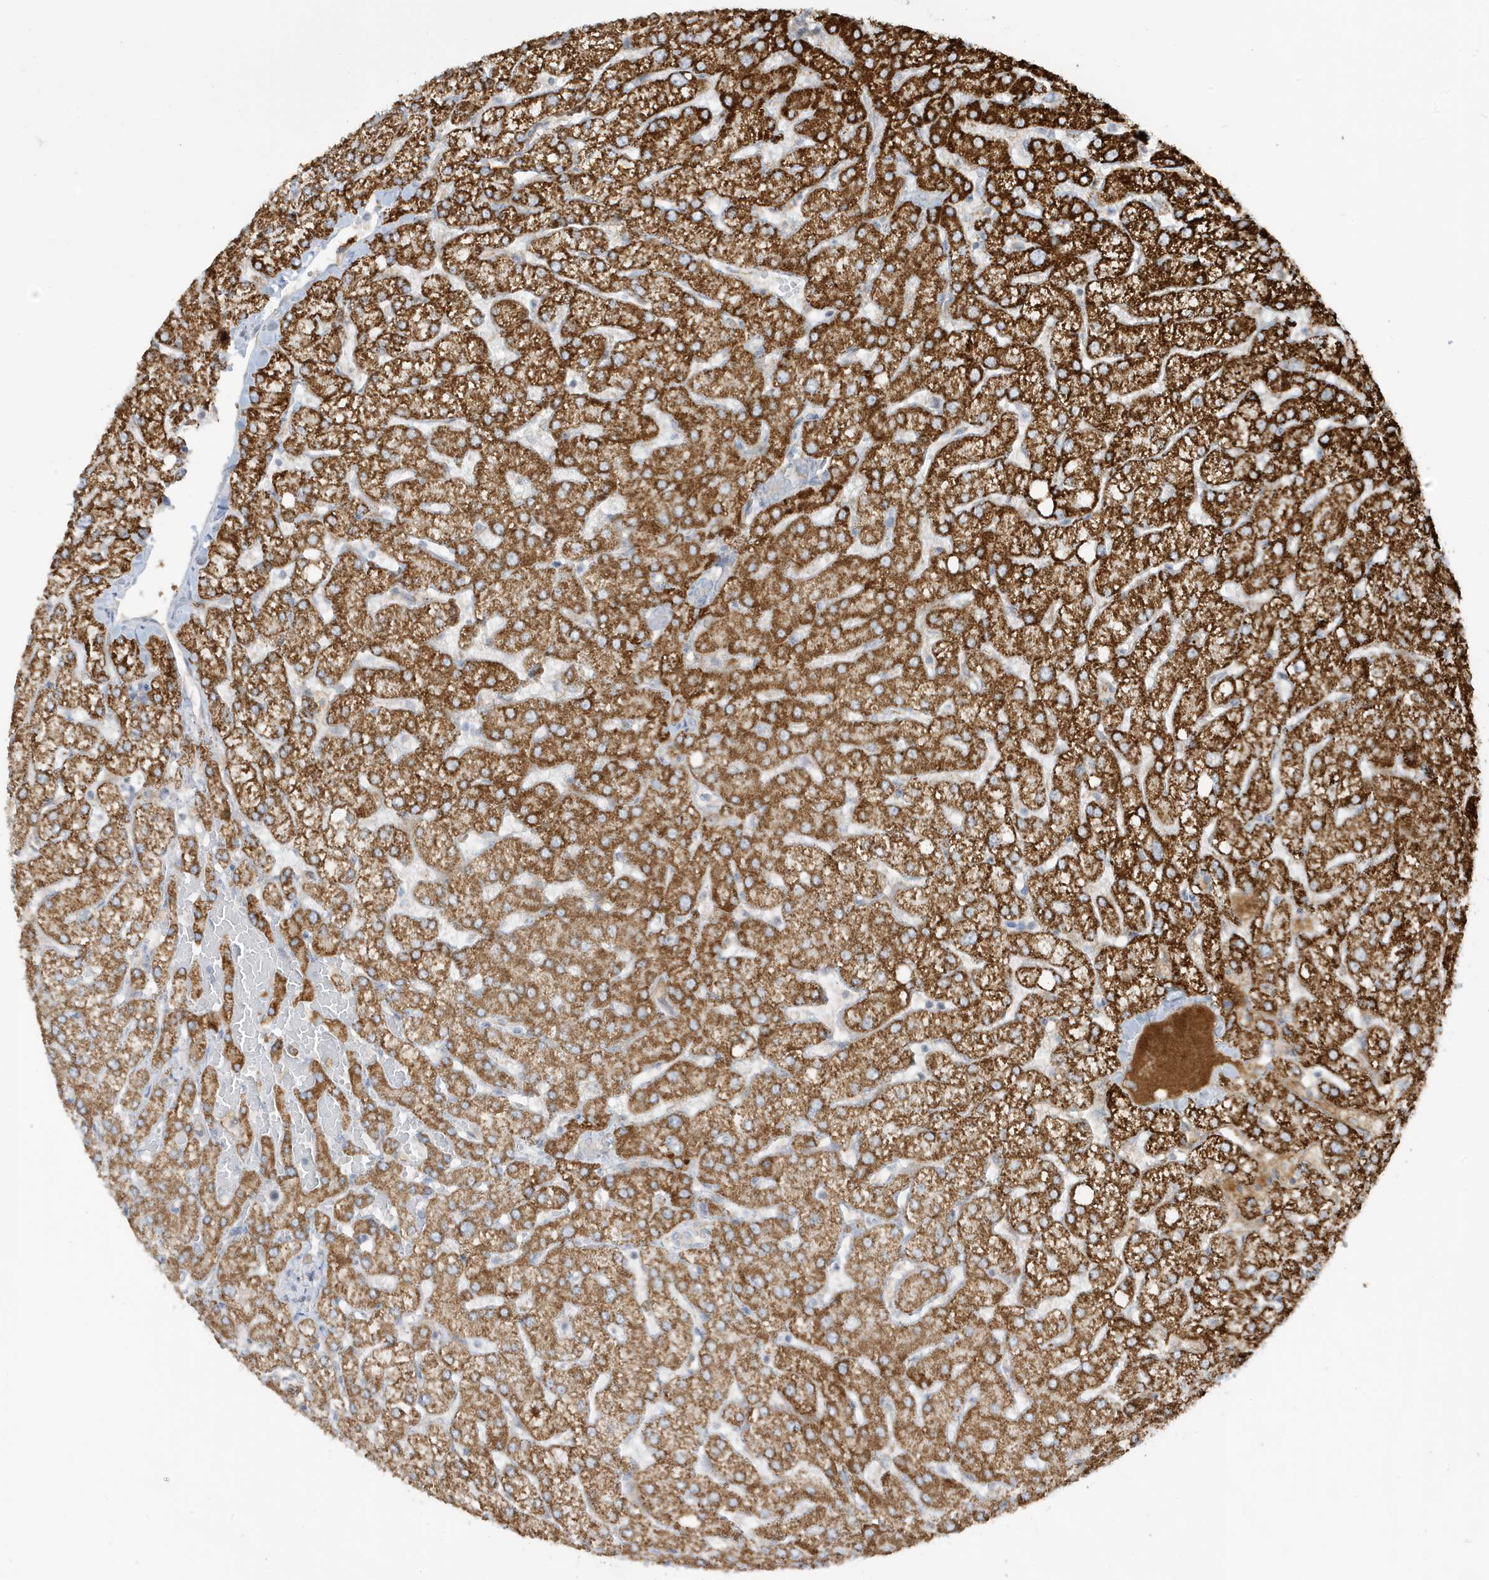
{"staining": {"intensity": "negative", "quantity": "none", "location": "none"}, "tissue": "liver", "cell_type": "Cholangiocytes", "image_type": "normal", "snomed": [{"axis": "morphology", "description": "Normal tissue, NOS"}, {"axis": "topography", "description": "Liver"}], "caption": "The histopathology image displays no staining of cholangiocytes in normal liver. (IHC, brightfield microscopy, high magnification).", "gene": "IFT57", "patient": {"sex": "female", "age": 54}}